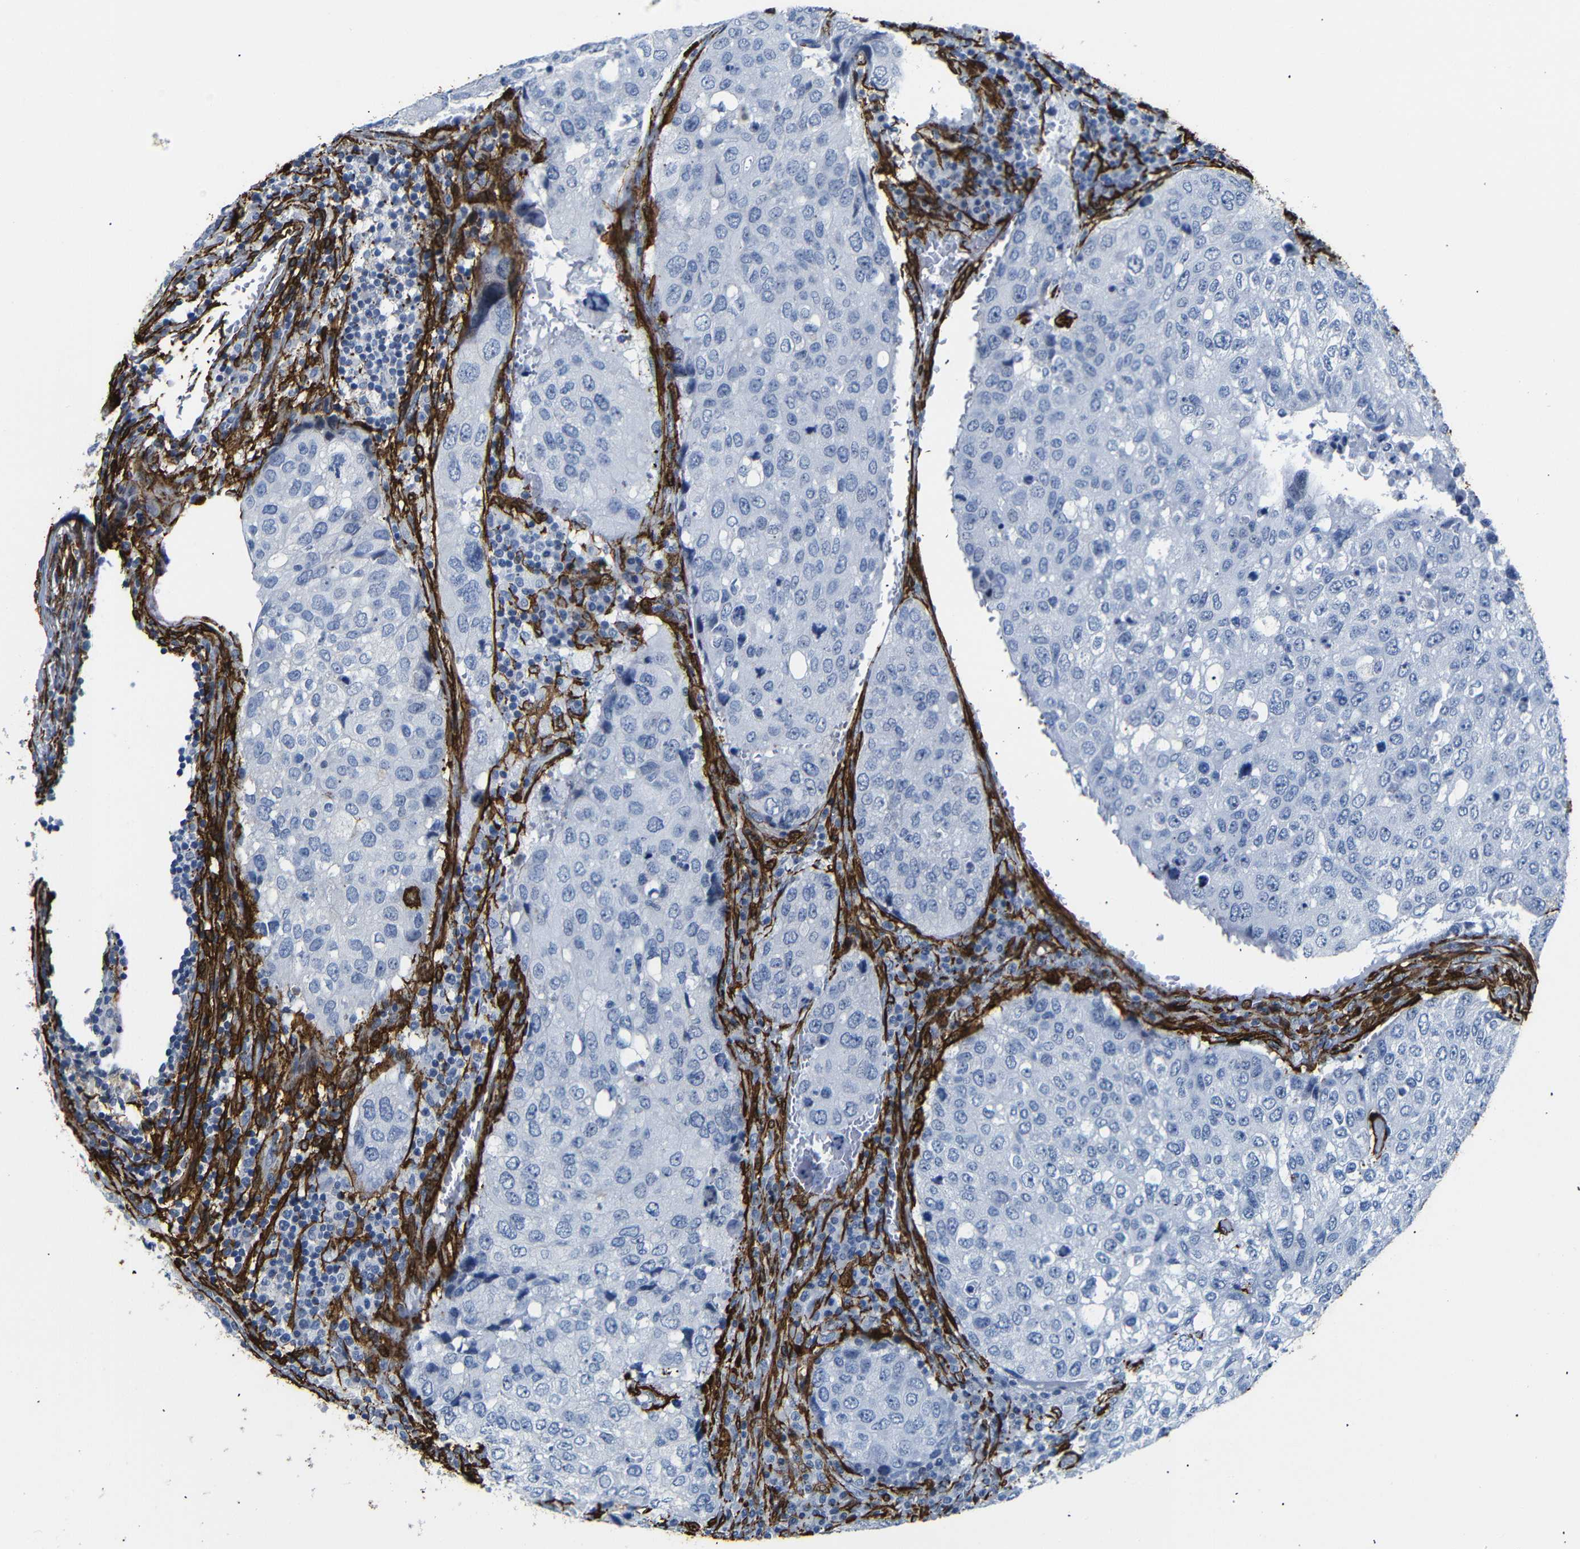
{"staining": {"intensity": "negative", "quantity": "none", "location": "none"}, "tissue": "urothelial cancer", "cell_type": "Tumor cells", "image_type": "cancer", "snomed": [{"axis": "morphology", "description": "Urothelial carcinoma, High grade"}, {"axis": "topography", "description": "Lymph node"}, {"axis": "topography", "description": "Urinary bladder"}], "caption": "Immunohistochemical staining of human urothelial carcinoma (high-grade) reveals no significant expression in tumor cells.", "gene": "ACTA2", "patient": {"sex": "male", "age": 51}}